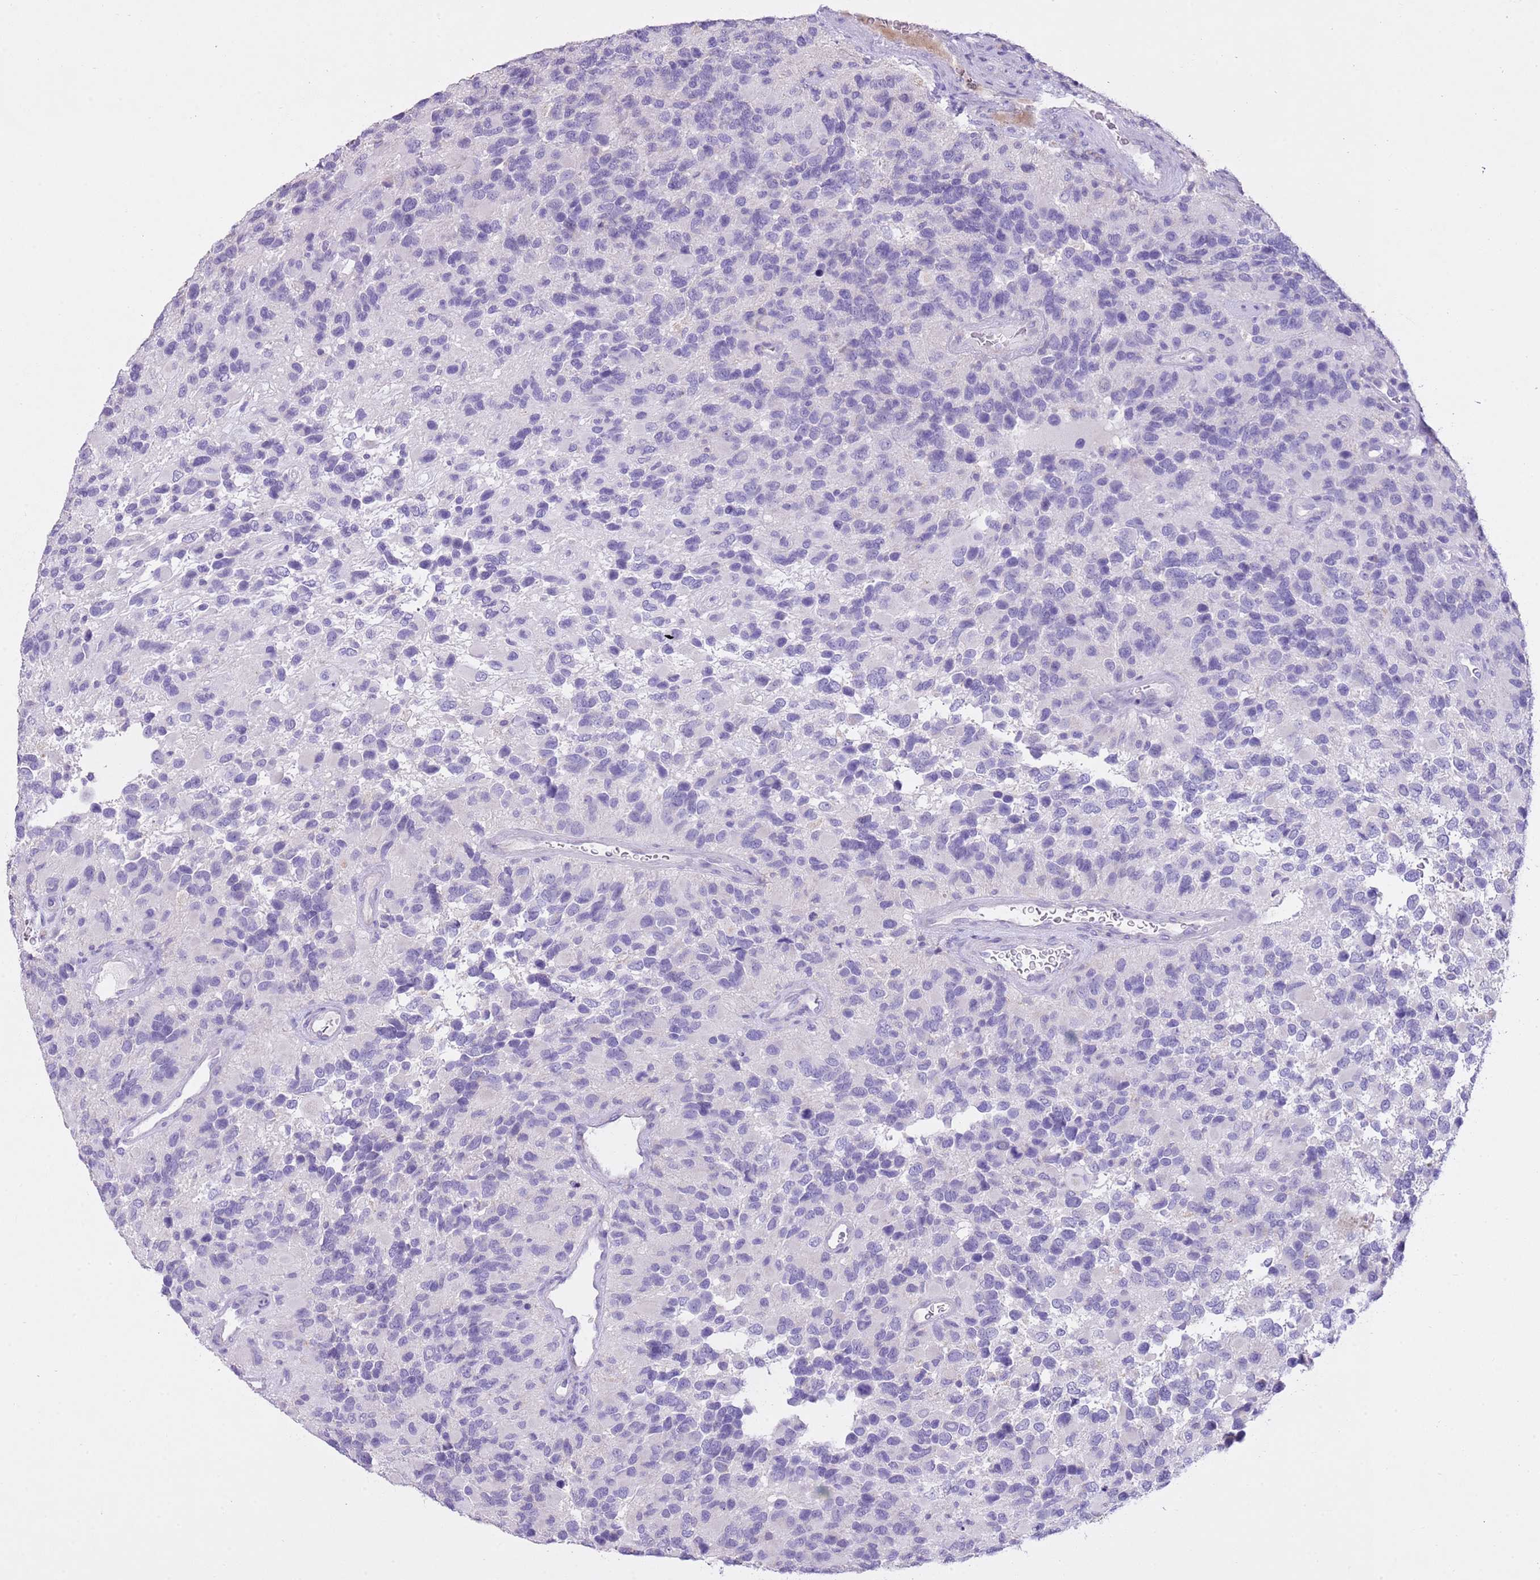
{"staining": {"intensity": "negative", "quantity": "none", "location": "none"}, "tissue": "glioma", "cell_type": "Tumor cells", "image_type": "cancer", "snomed": [{"axis": "morphology", "description": "Glioma, malignant, High grade"}, {"axis": "topography", "description": "Brain"}], "caption": "Immunohistochemistry (IHC) of glioma shows no staining in tumor cells.", "gene": "CLEC2A", "patient": {"sex": "male", "age": 77}}